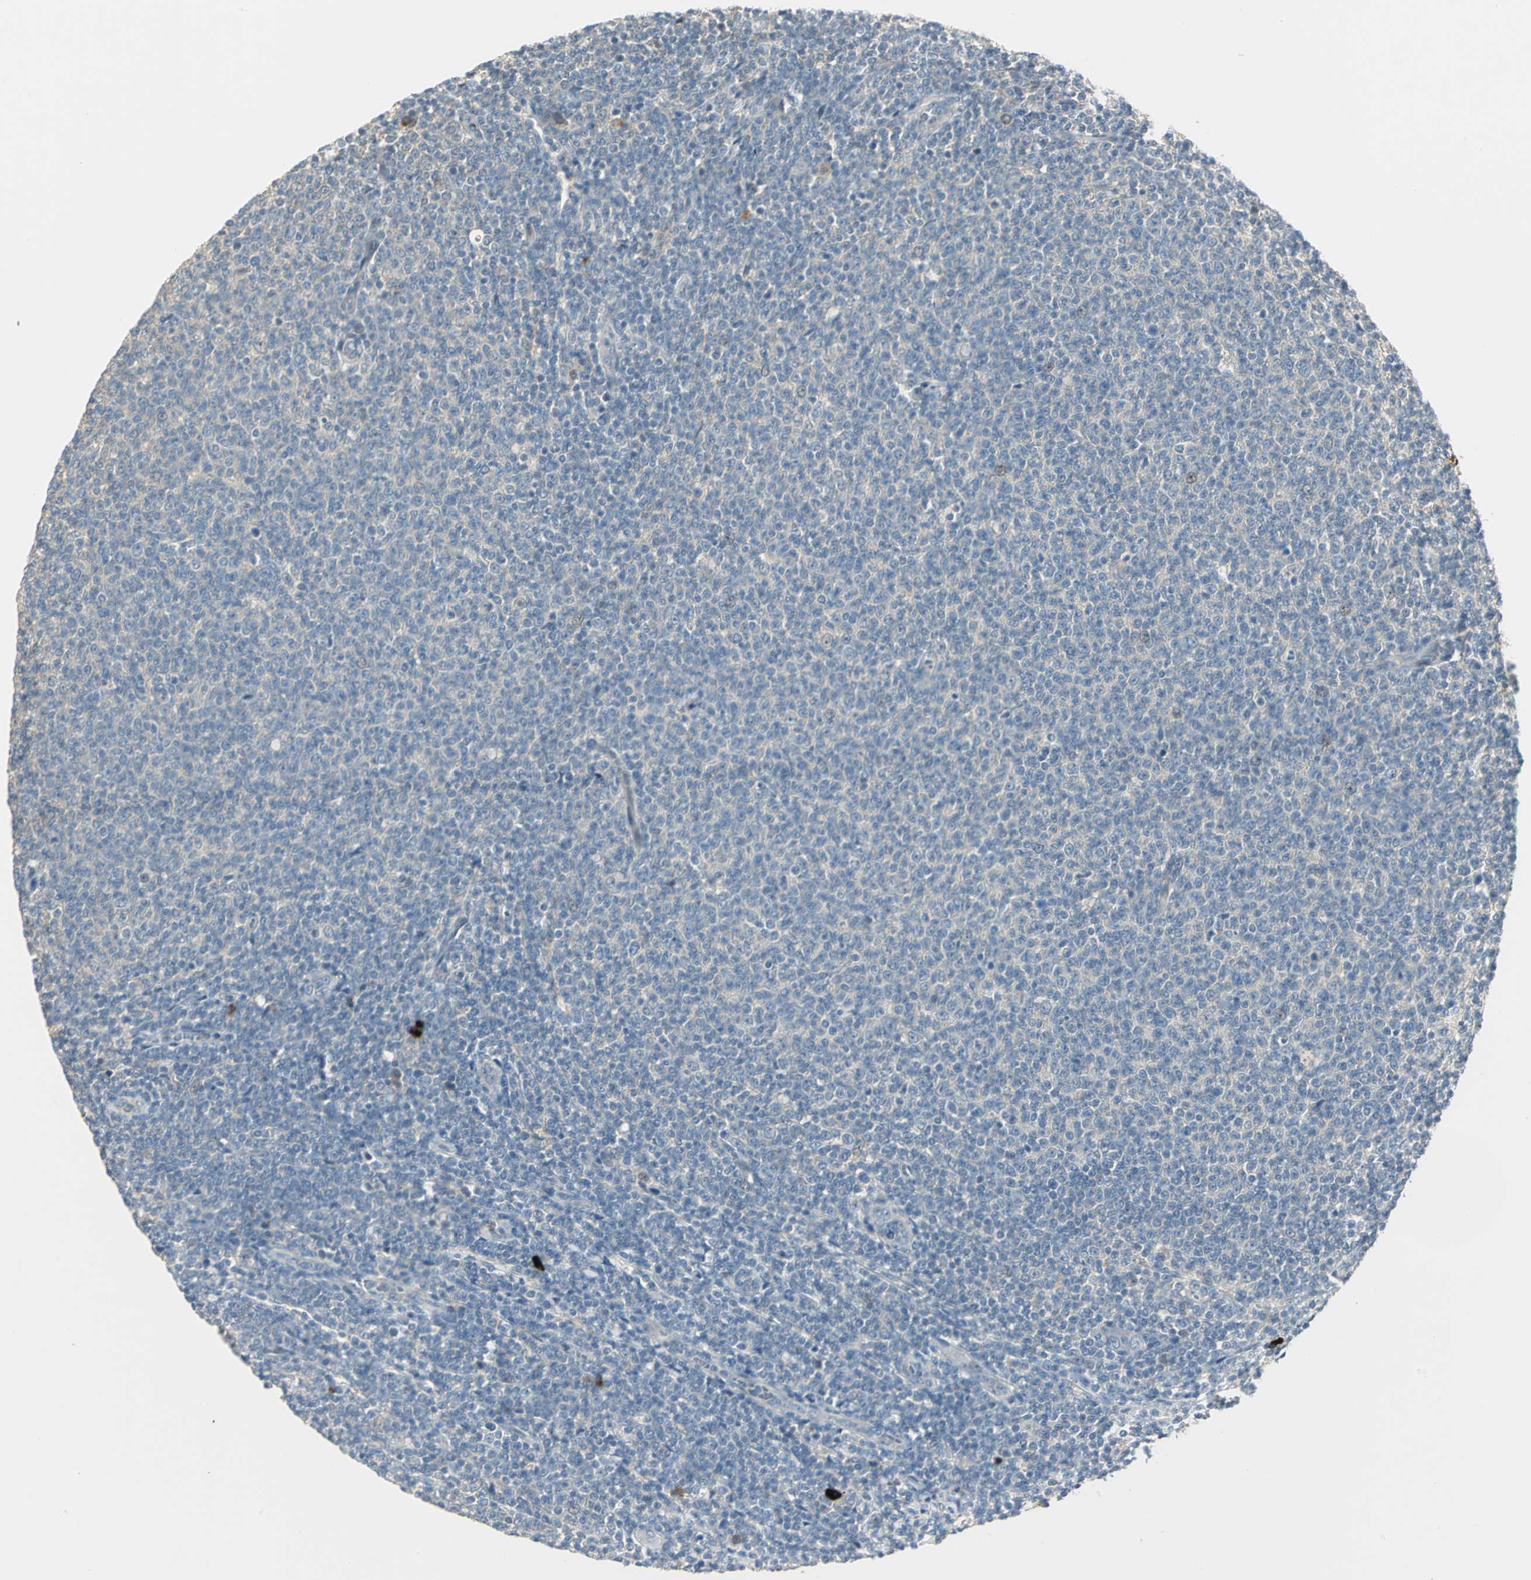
{"staining": {"intensity": "negative", "quantity": "none", "location": "none"}, "tissue": "lymphoma", "cell_type": "Tumor cells", "image_type": "cancer", "snomed": [{"axis": "morphology", "description": "Malignant lymphoma, non-Hodgkin's type, Low grade"}, {"axis": "topography", "description": "Lymph node"}], "caption": "The image demonstrates no staining of tumor cells in lymphoma.", "gene": "PROC", "patient": {"sex": "male", "age": 66}}